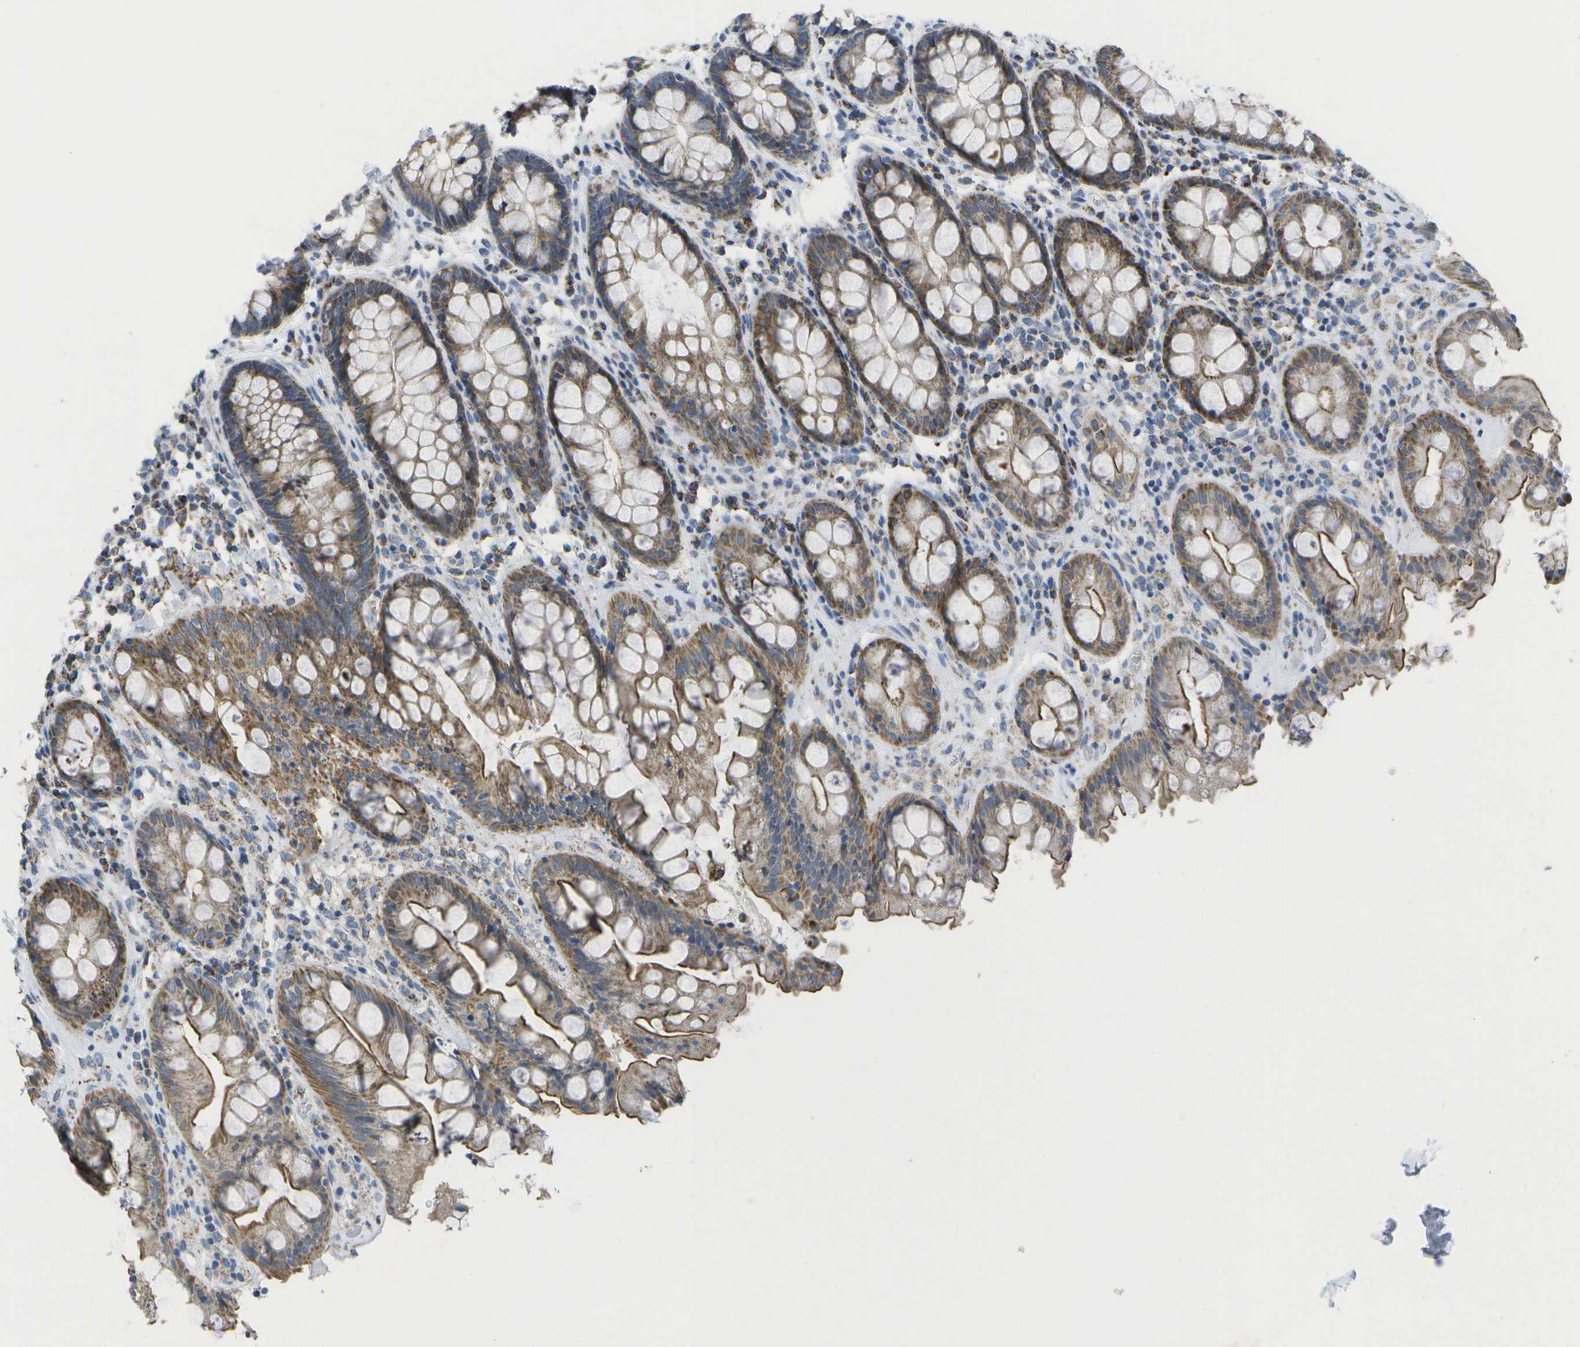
{"staining": {"intensity": "moderate", "quantity": ">75%", "location": "cytoplasmic/membranous"}, "tissue": "rectum", "cell_type": "Glandular cells", "image_type": "normal", "snomed": [{"axis": "morphology", "description": "Normal tissue, NOS"}, {"axis": "topography", "description": "Rectum"}], "caption": "About >75% of glandular cells in normal rectum show moderate cytoplasmic/membranous protein expression as visualized by brown immunohistochemical staining.", "gene": "TMEM223", "patient": {"sex": "male", "age": 64}}